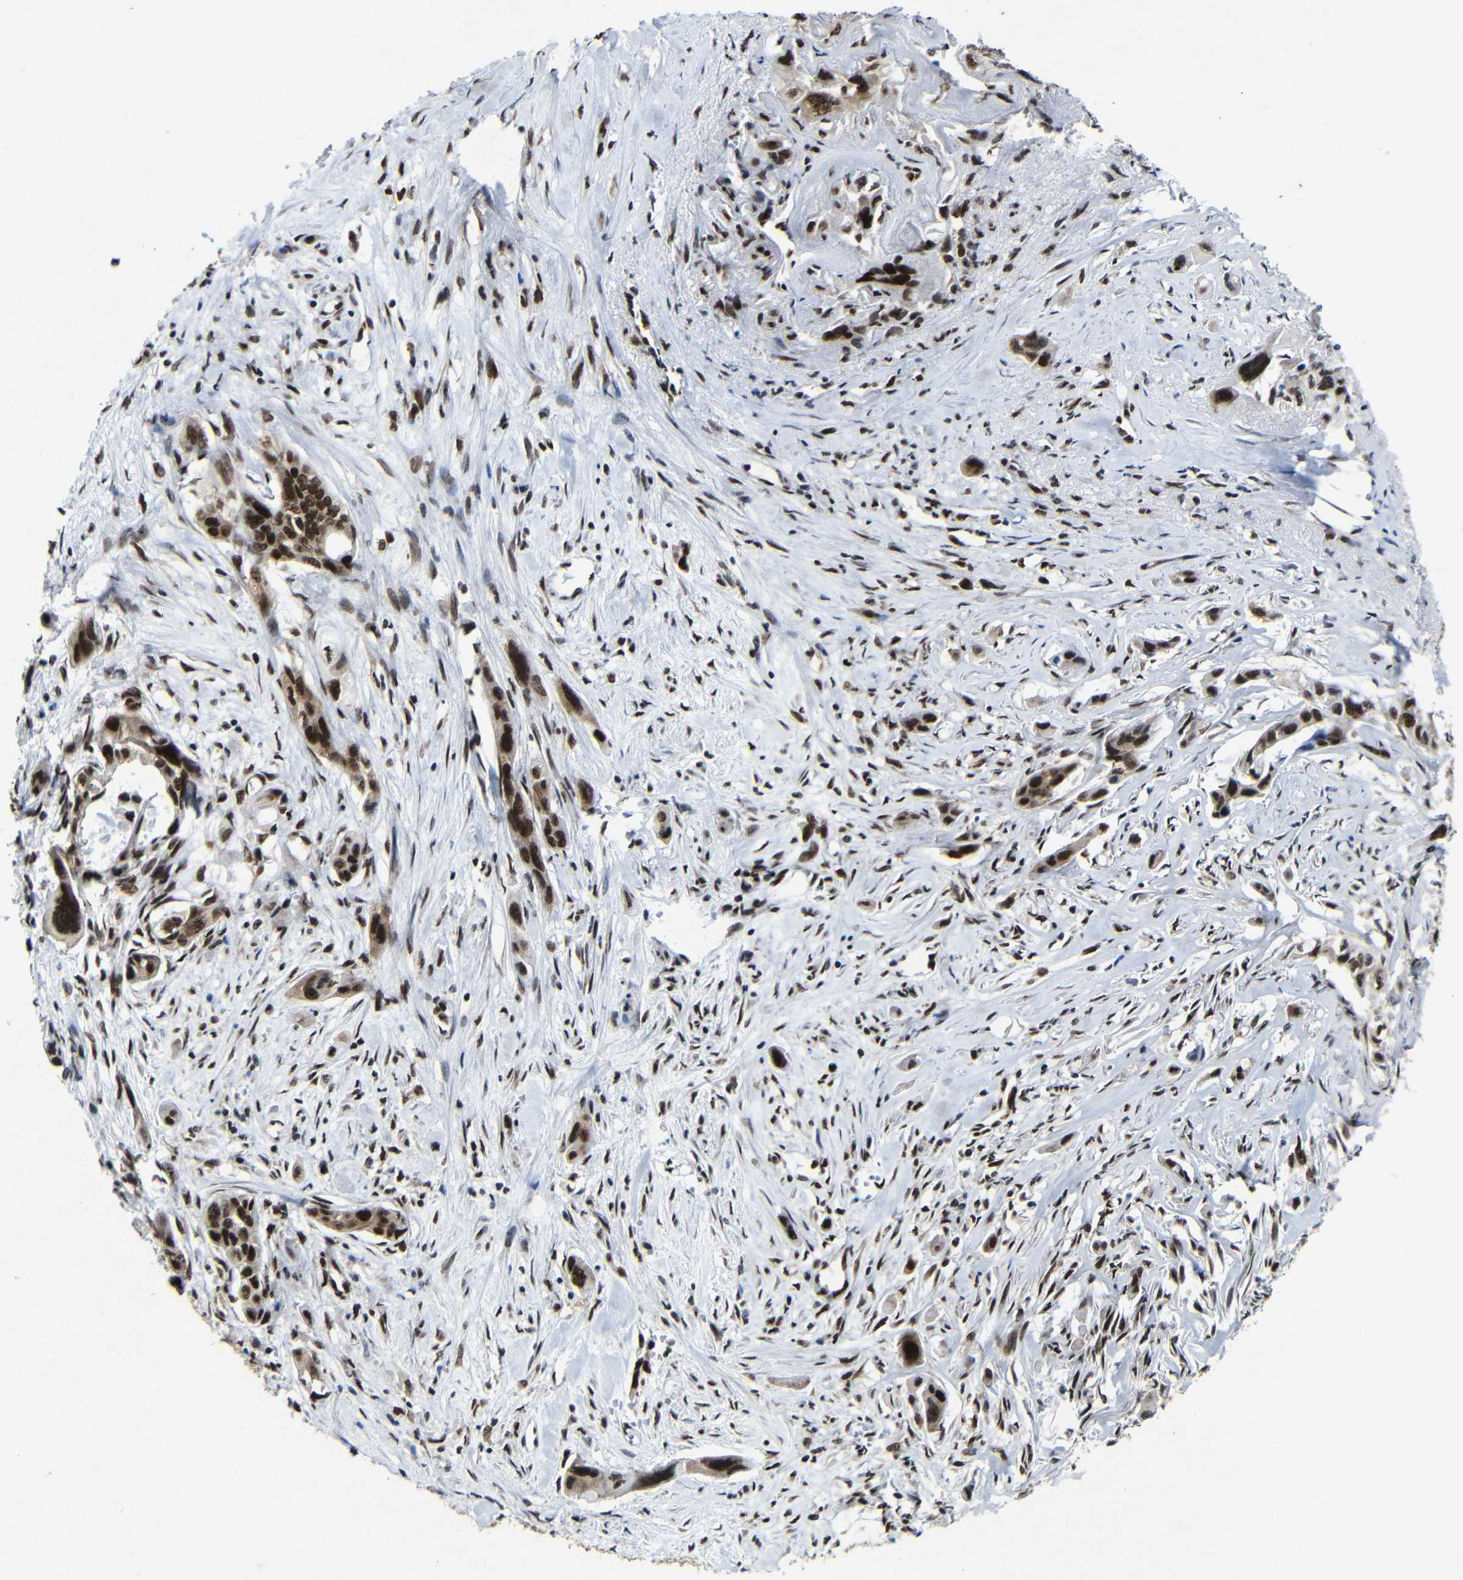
{"staining": {"intensity": "strong", "quantity": ">75%", "location": "nuclear"}, "tissue": "pancreatic cancer", "cell_type": "Tumor cells", "image_type": "cancer", "snomed": [{"axis": "morphology", "description": "Adenocarcinoma, NOS"}, {"axis": "topography", "description": "Pancreas"}], "caption": "Human pancreatic cancer (adenocarcinoma) stained with a protein marker reveals strong staining in tumor cells.", "gene": "PTBP1", "patient": {"sex": "male", "age": 73}}